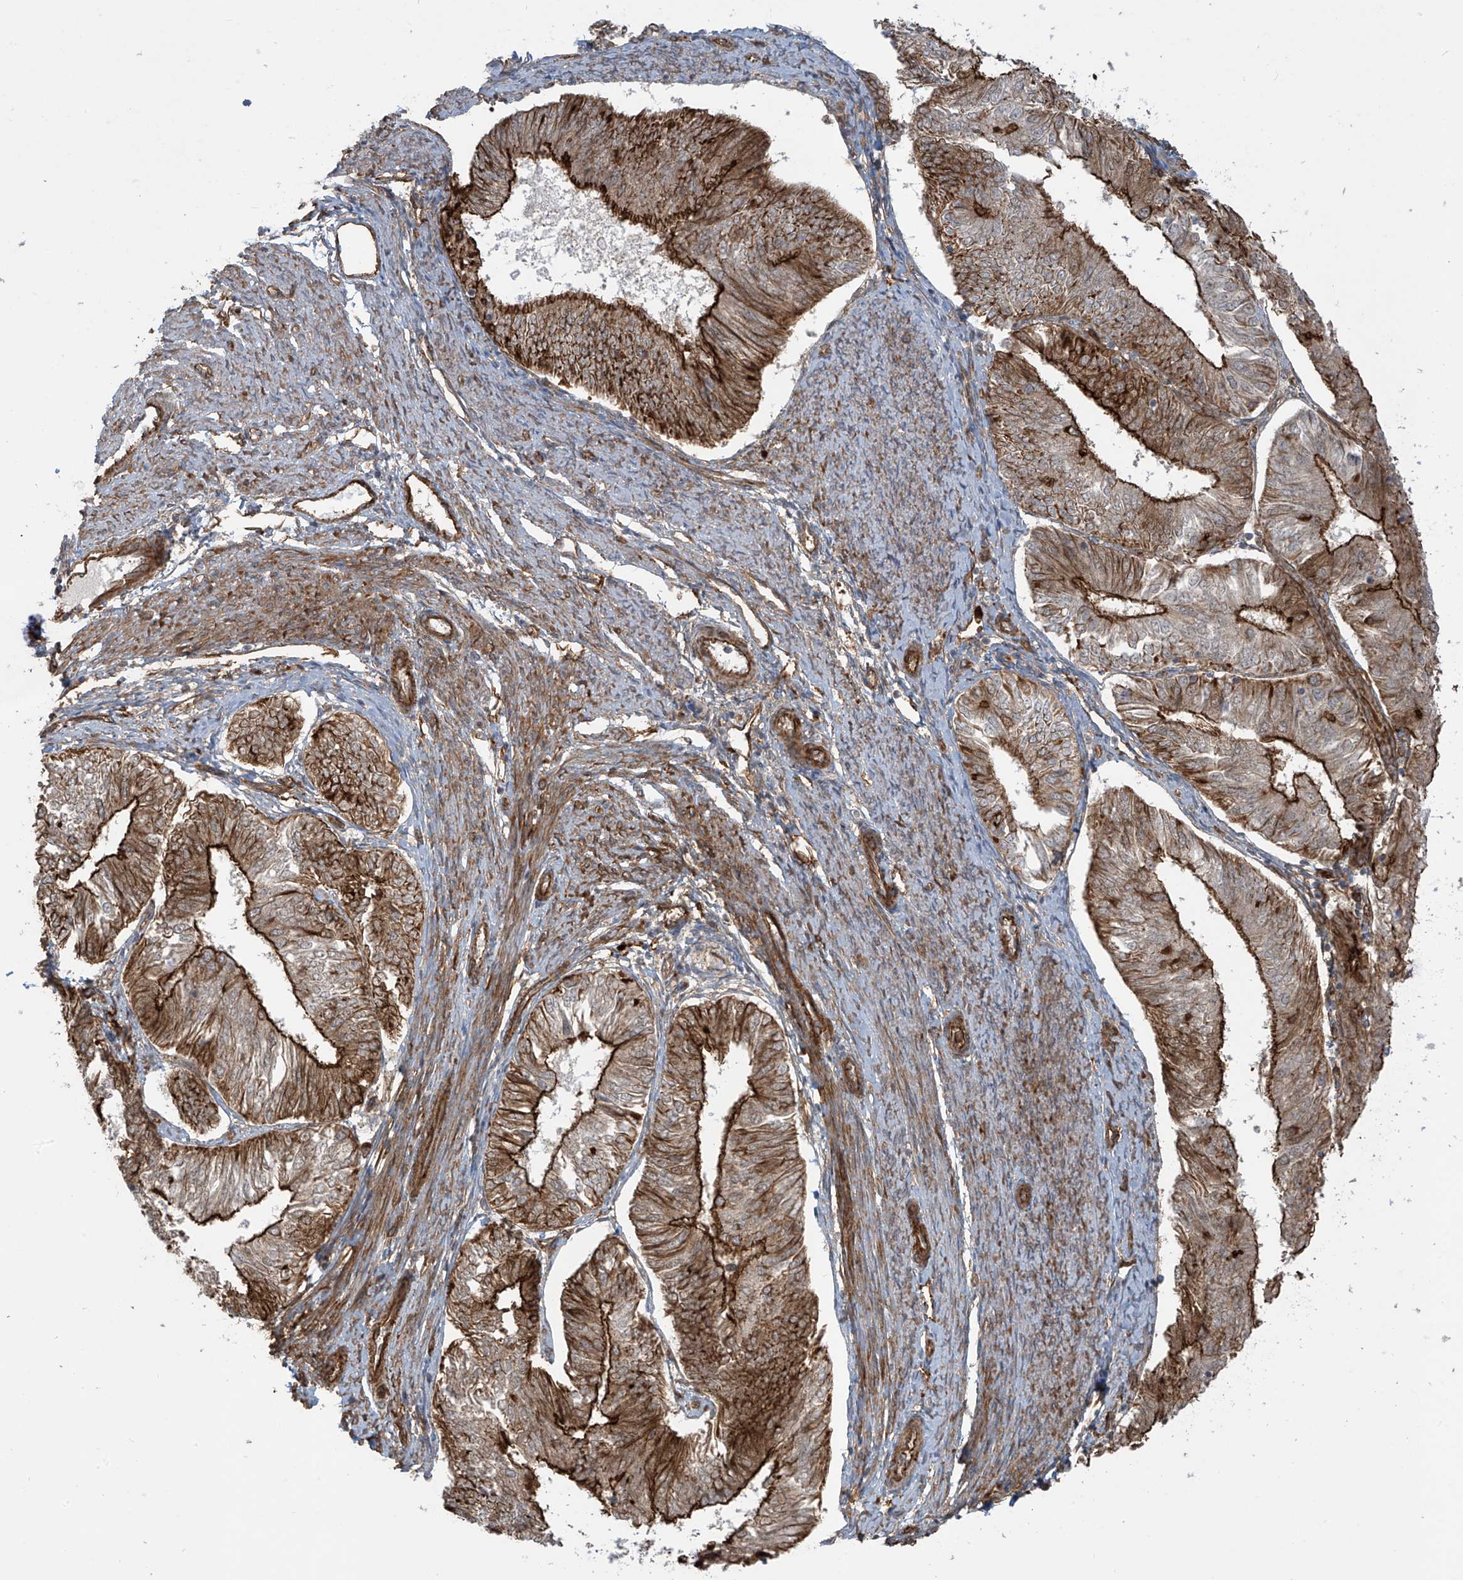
{"staining": {"intensity": "strong", "quantity": "25%-75%", "location": "cytoplasmic/membranous"}, "tissue": "endometrial cancer", "cell_type": "Tumor cells", "image_type": "cancer", "snomed": [{"axis": "morphology", "description": "Adenocarcinoma, NOS"}, {"axis": "topography", "description": "Endometrium"}], "caption": "Protein analysis of adenocarcinoma (endometrial) tissue demonstrates strong cytoplasmic/membranous staining in about 25%-75% of tumor cells. (brown staining indicates protein expression, while blue staining denotes nuclei).", "gene": "SLC9A2", "patient": {"sex": "female", "age": 58}}